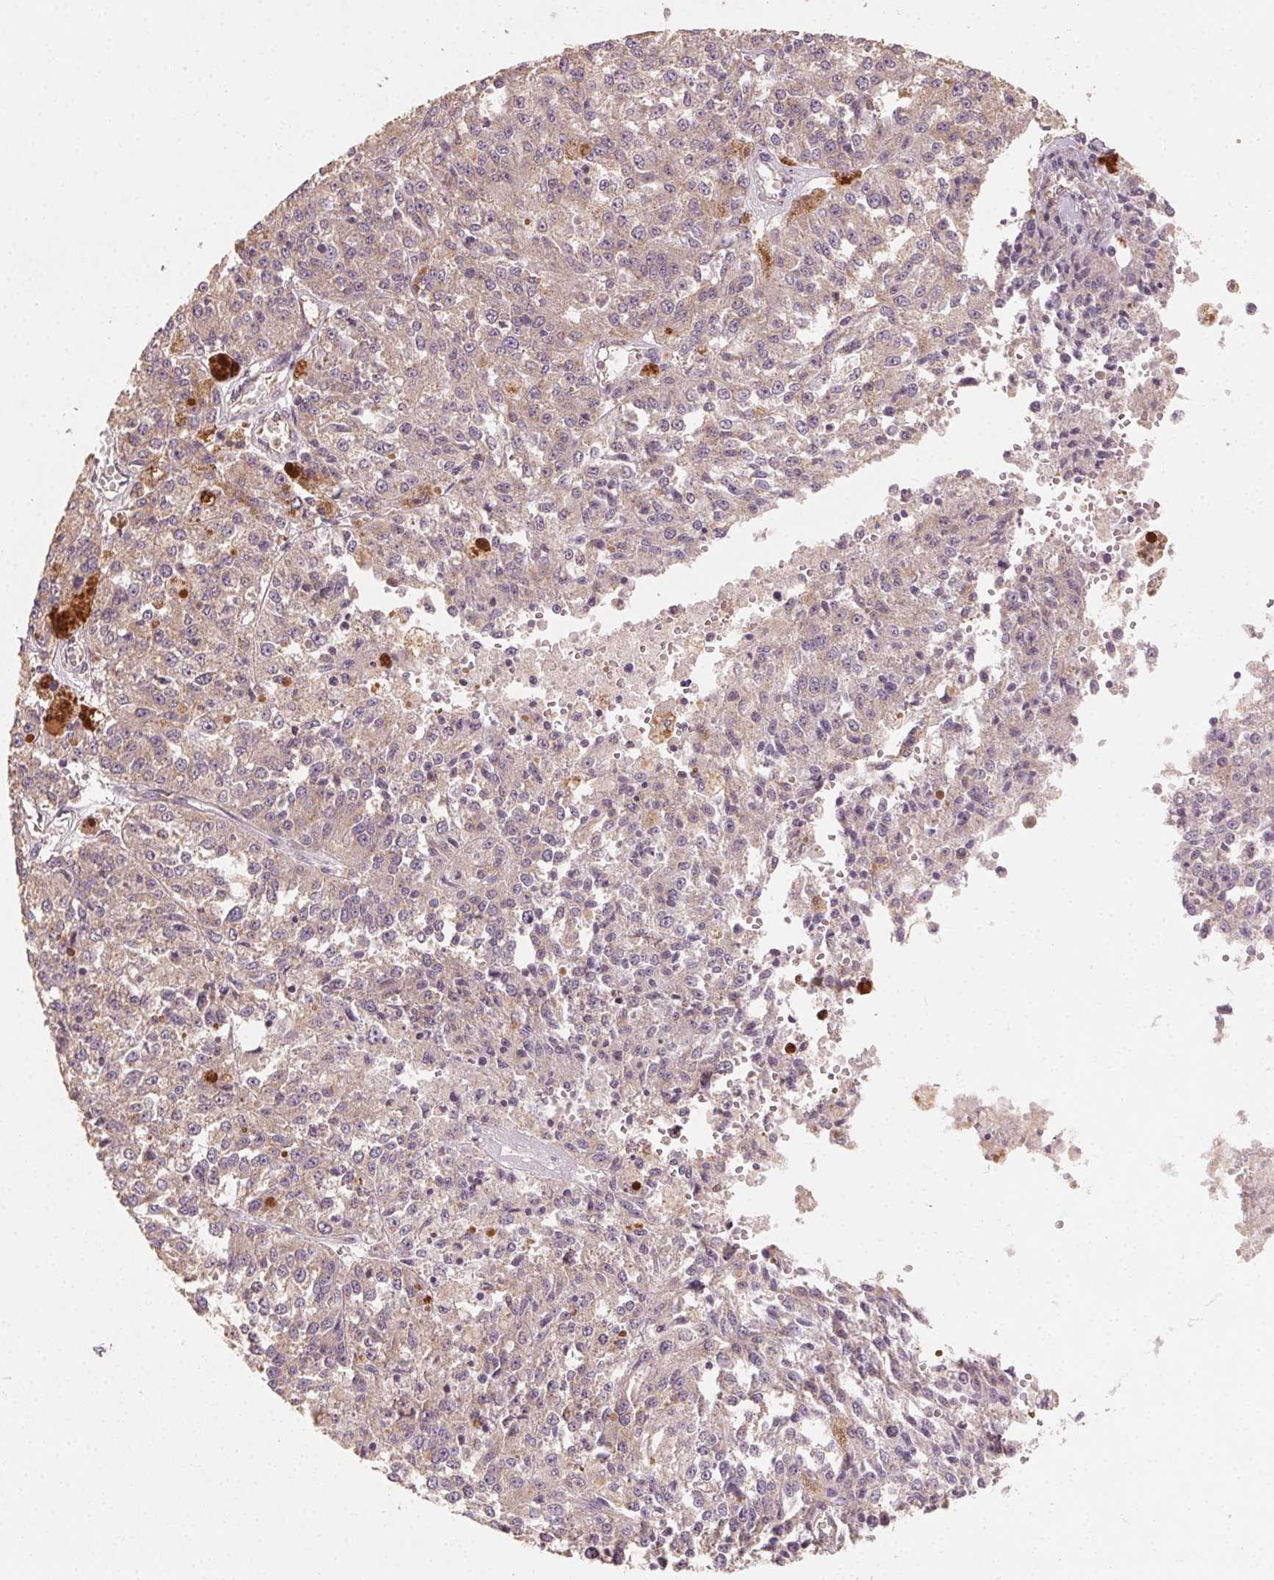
{"staining": {"intensity": "weak", "quantity": ">75%", "location": "cytoplasmic/membranous"}, "tissue": "melanoma", "cell_type": "Tumor cells", "image_type": "cancer", "snomed": [{"axis": "morphology", "description": "Malignant melanoma, Metastatic site"}, {"axis": "topography", "description": "Lymph node"}], "caption": "A micrograph of melanoma stained for a protein reveals weak cytoplasmic/membranous brown staining in tumor cells.", "gene": "AP1S1", "patient": {"sex": "female", "age": 64}}